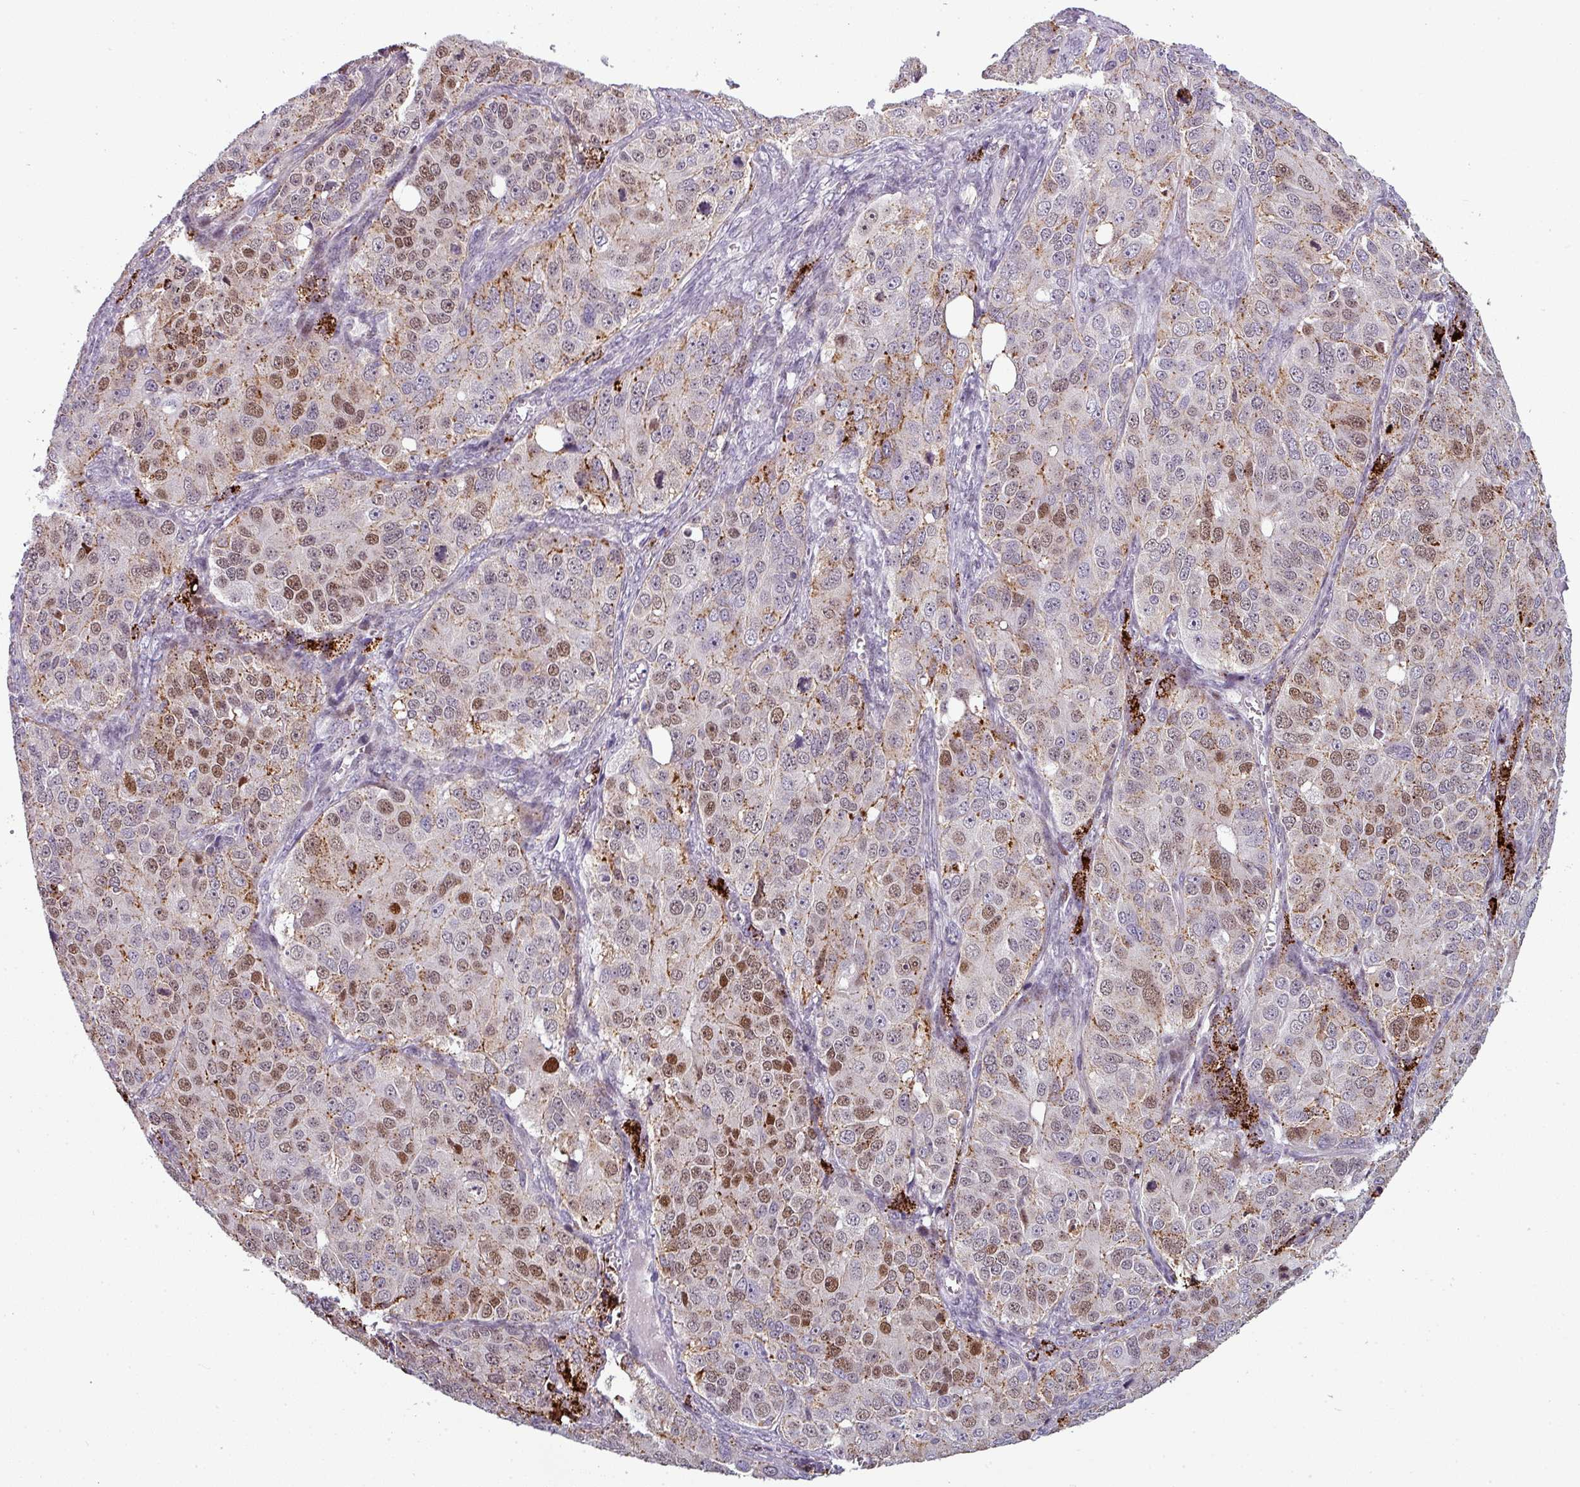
{"staining": {"intensity": "moderate", "quantity": "25%-75%", "location": "nuclear"}, "tissue": "ovarian cancer", "cell_type": "Tumor cells", "image_type": "cancer", "snomed": [{"axis": "morphology", "description": "Carcinoma, endometroid"}, {"axis": "topography", "description": "Ovary"}], "caption": "IHC micrograph of human ovarian cancer stained for a protein (brown), which demonstrates medium levels of moderate nuclear positivity in about 25%-75% of tumor cells.", "gene": "TMEFF1", "patient": {"sex": "female", "age": 51}}